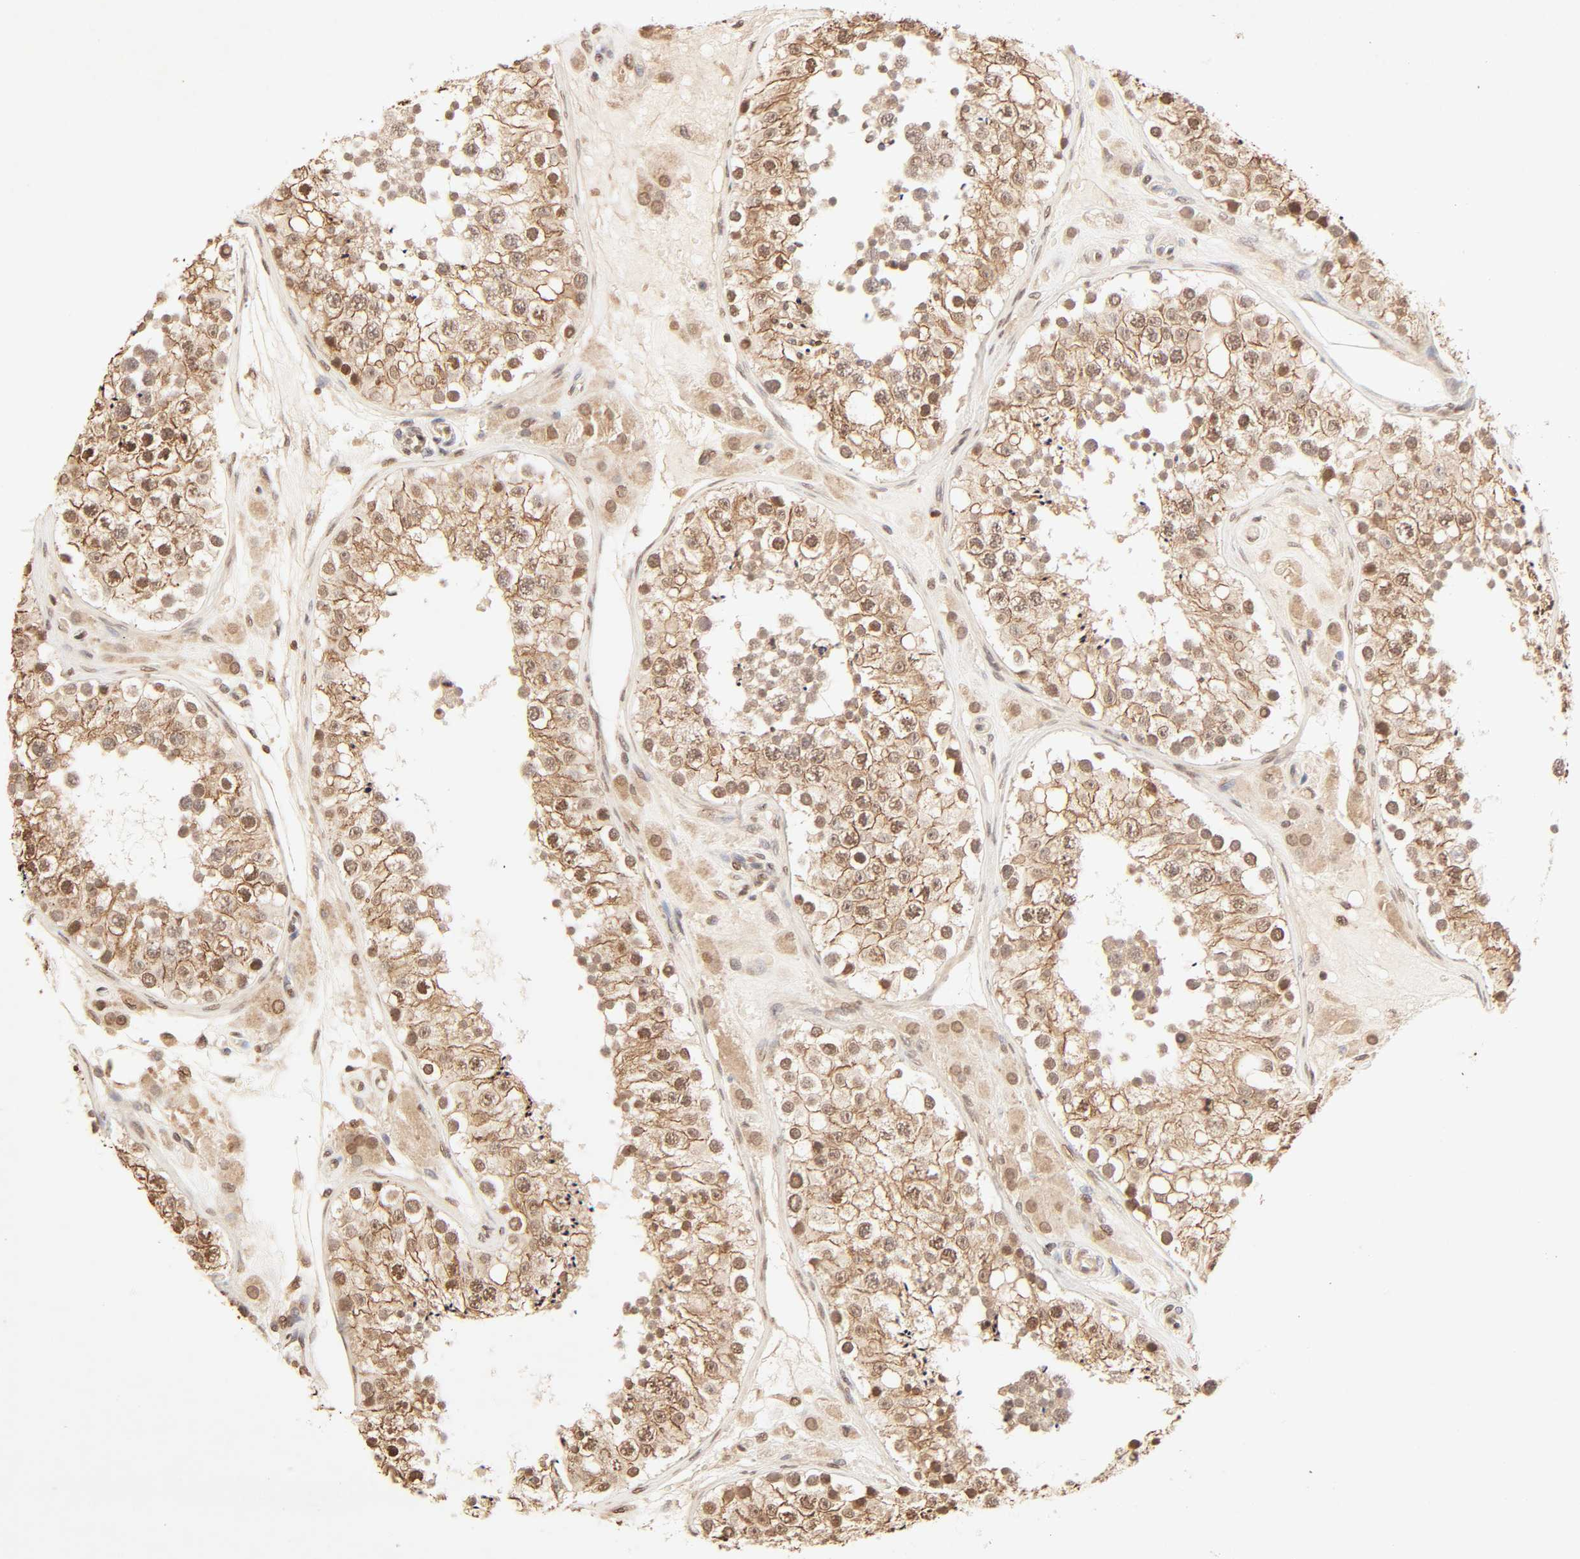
{"staining": {"intensity": "moderate", "quantity": ">75%", "location": "cytoplasmic/membranous,nuclear"}, "tissue": "testis", "cell_type": "Cells in seminiferous ducts", "image_type": "normal", "snomed": [{"axis": "morphology", "description": "Normal tissue, NOS"}, {"axis": "topography", "description": "Testis"}], "caption": "DAB (3,3'-diaminobenzidine) immunohistochemical staining of benign testis exhibits moderate cytoplasmic/membranous,nuclear protein expression in about >75% of cells in seminiferous ducts.", "gene": "TBL1X", "patient": {"sex": "male", "age": 26}}